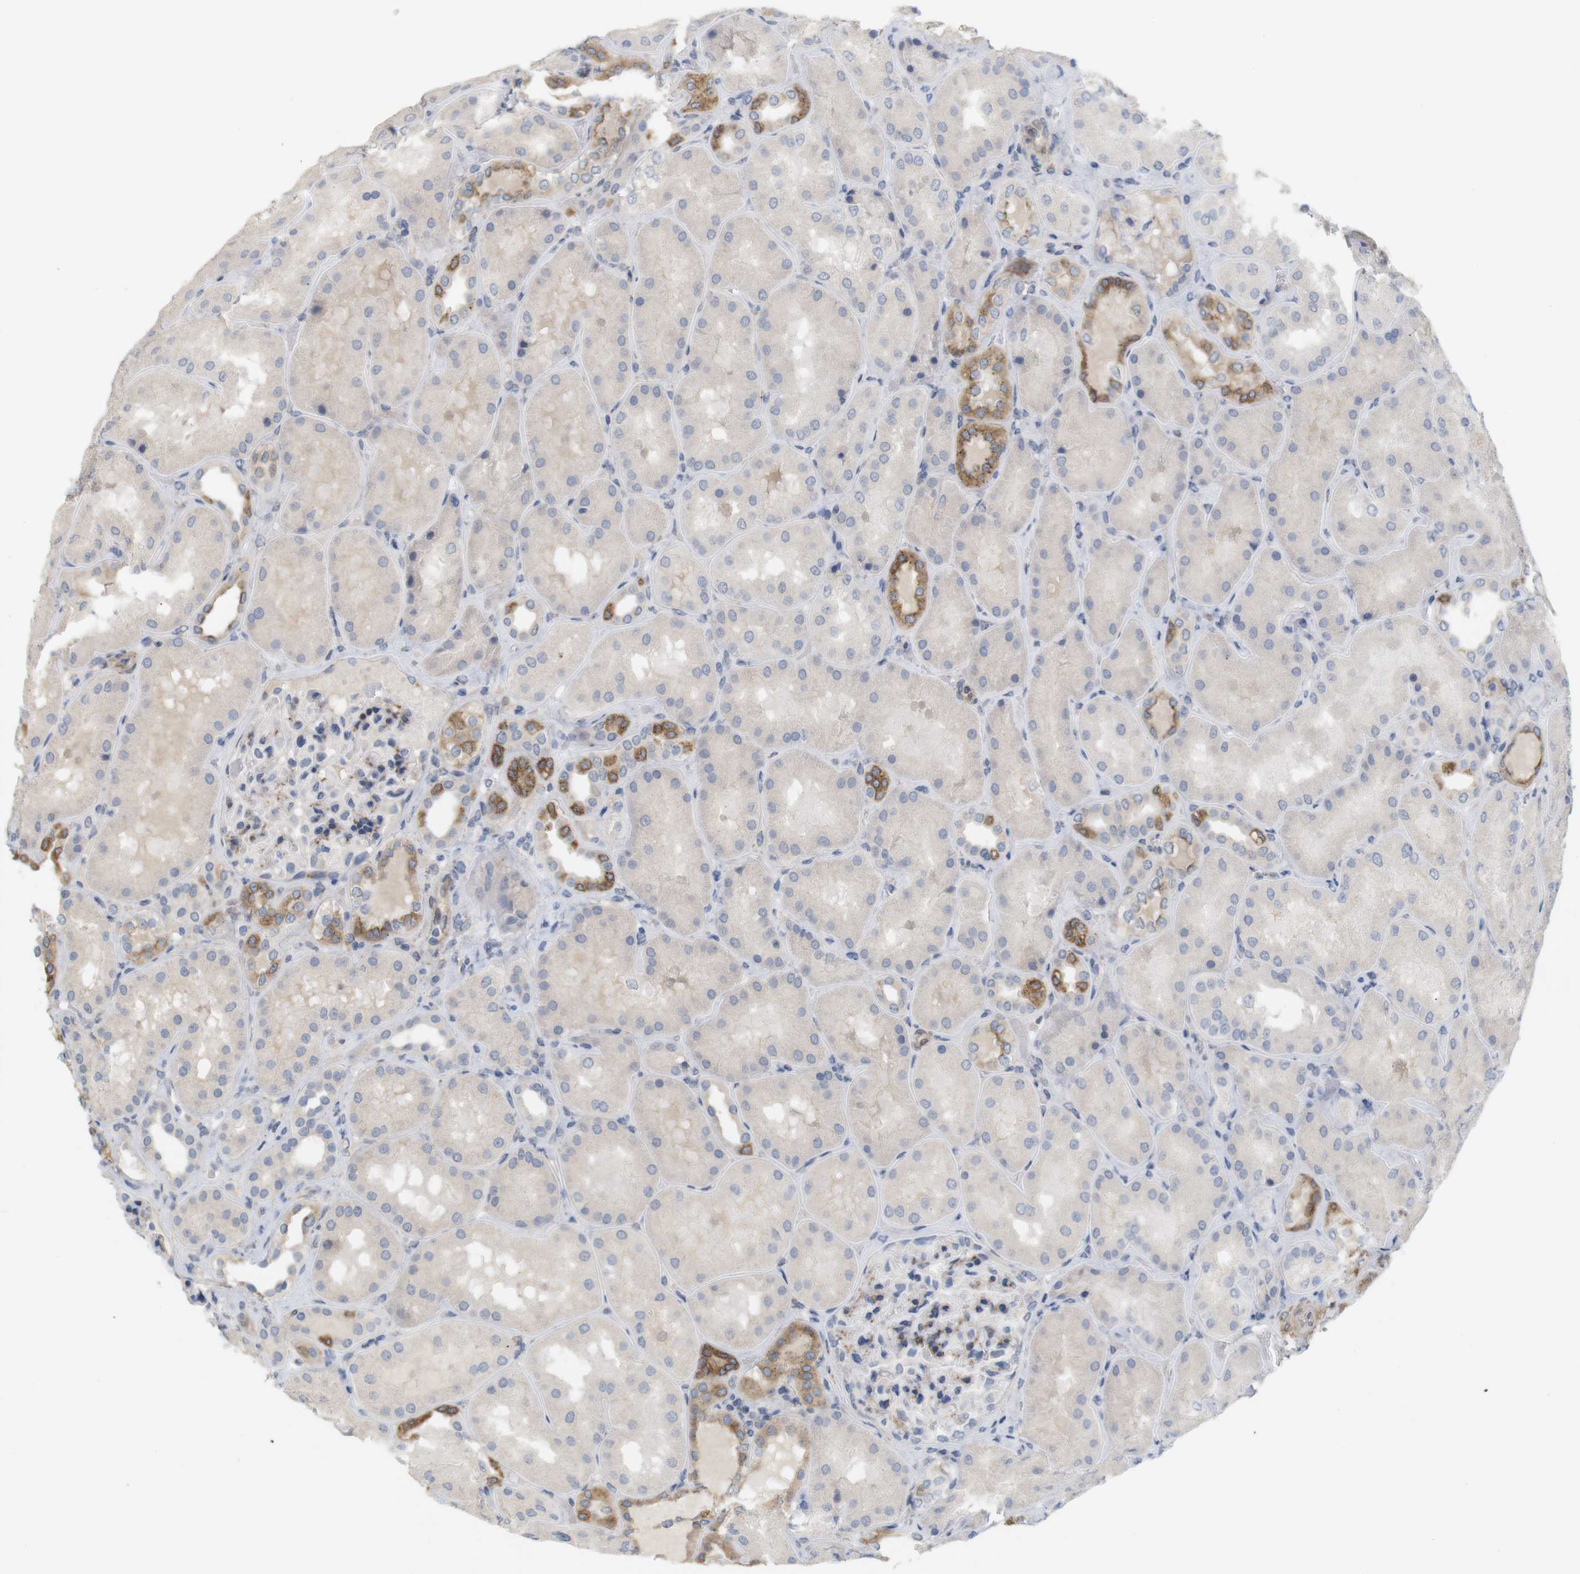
{"staining": {"intensity": "moderate", "quantity": "<25%", "location": "cytoplasmic/membranous"}, "tissue": "kidney", "cell_type": "Cells in glomeruli", "image_type": "normal", "snomed": [{"axis": "morphology", "description": "Normal tissue, NOS"}, {"axis": "topography", "description": "Kidney"}], "caption": "An immunohistochemistry (IHC) photomicrograph of unremarkable tissue is shown. Protein staining in brown highlights moderate cytoplasmic/membranous positivity in kidney within cells in glomeruli.", "gene": "ITPR1", "patient": {"sex": "female", "age": 56}}